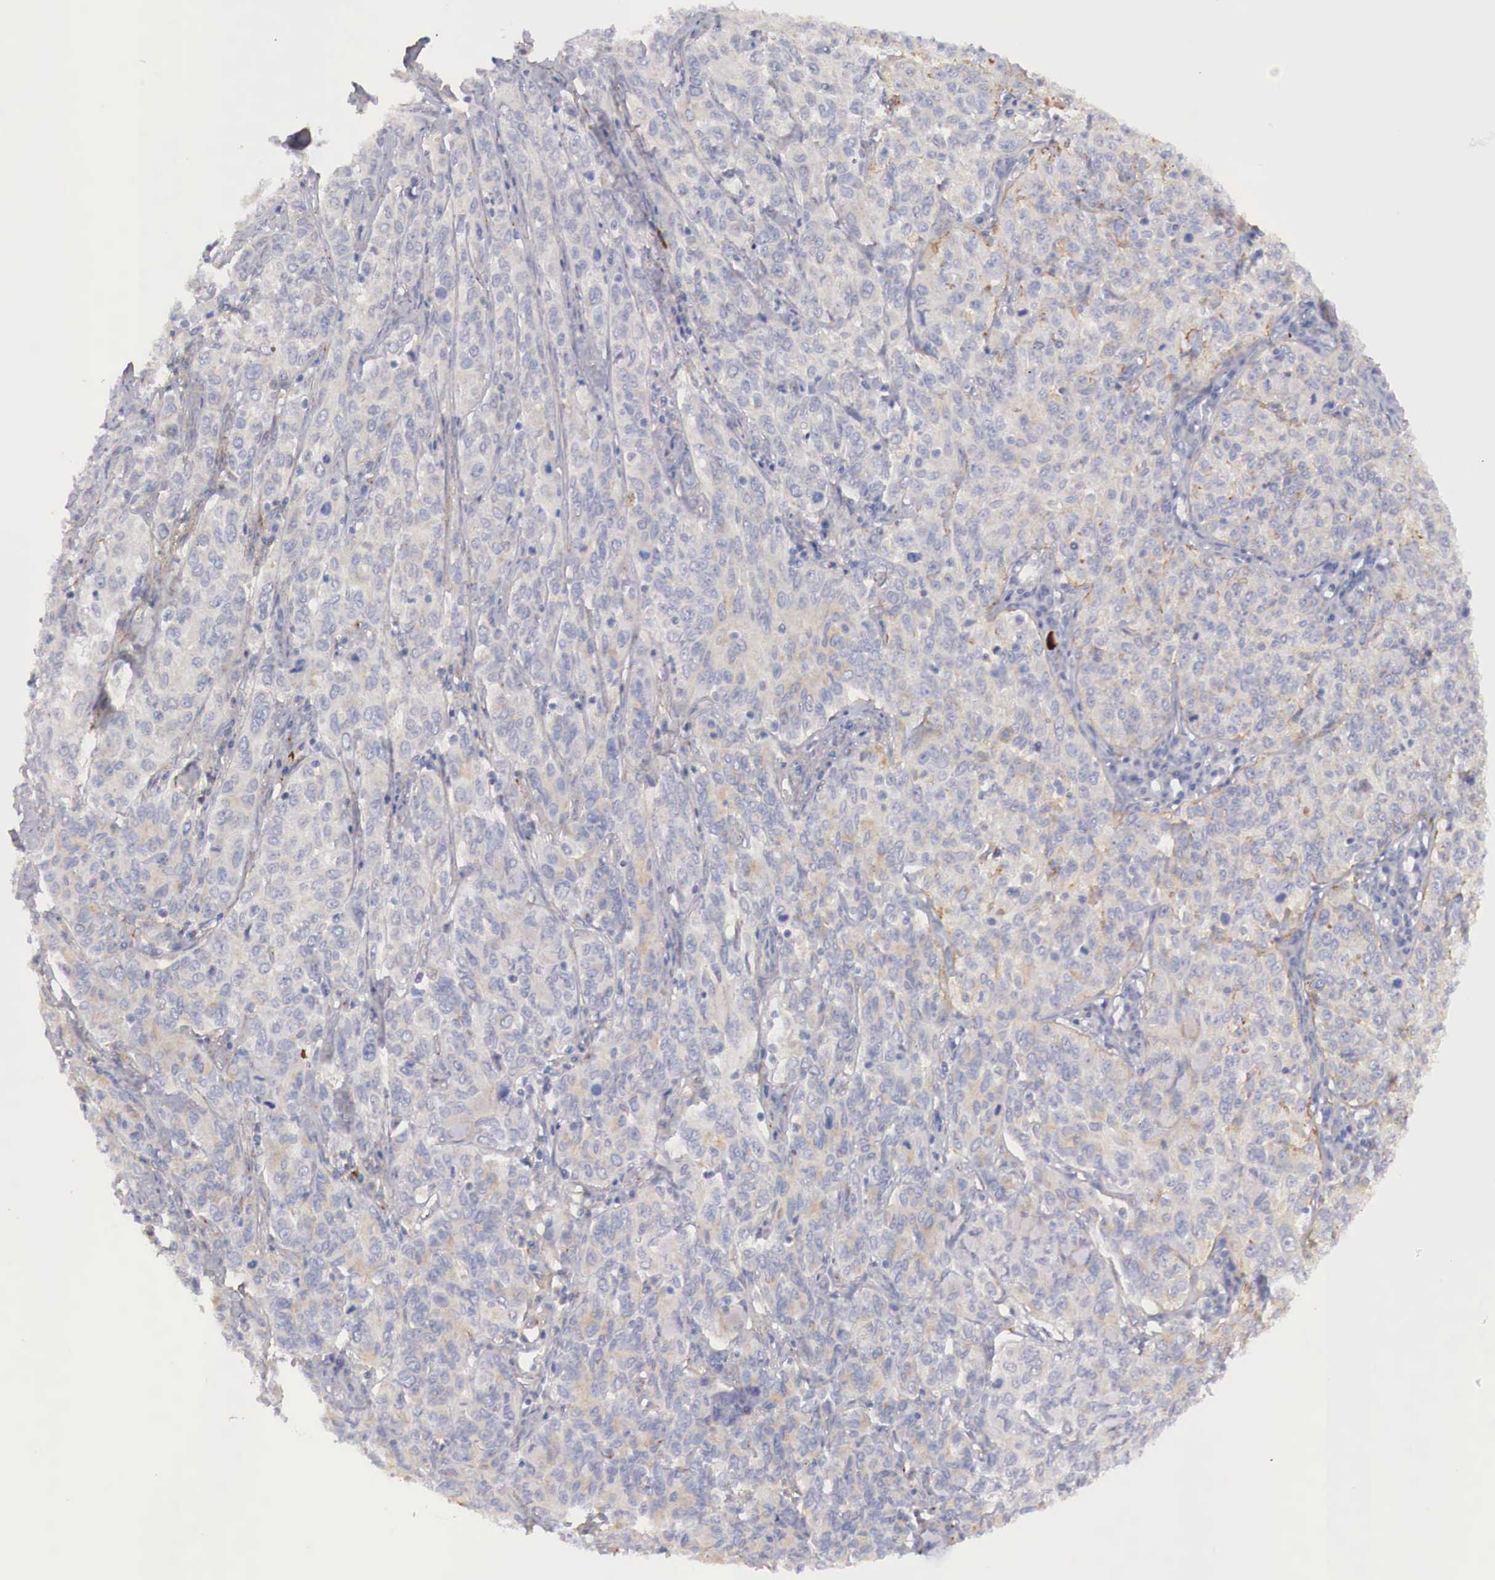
{"staining": {"intensity": "weak", "quantity": "25%-75%", "location": "cytoplasmic/membranous"}, "tissue": "cervical cancer", "cell_type": "Tumor cells", "image_type": "cancer", "snomed": [{"axis": "morphology", "description": "Squamous cell carcinoma, NOS"}, {"axis": "topography", "description": "Cervix"}], "caption": "This is a micrograph of immunohistochemistry staining of squamous cell carcinoma (cervical), which shows weak positivity in the cytoplasmic/membranous of tumor cells.", "gene": "KLHDC7B", "patient": {"sex": "female", "age": 38}}